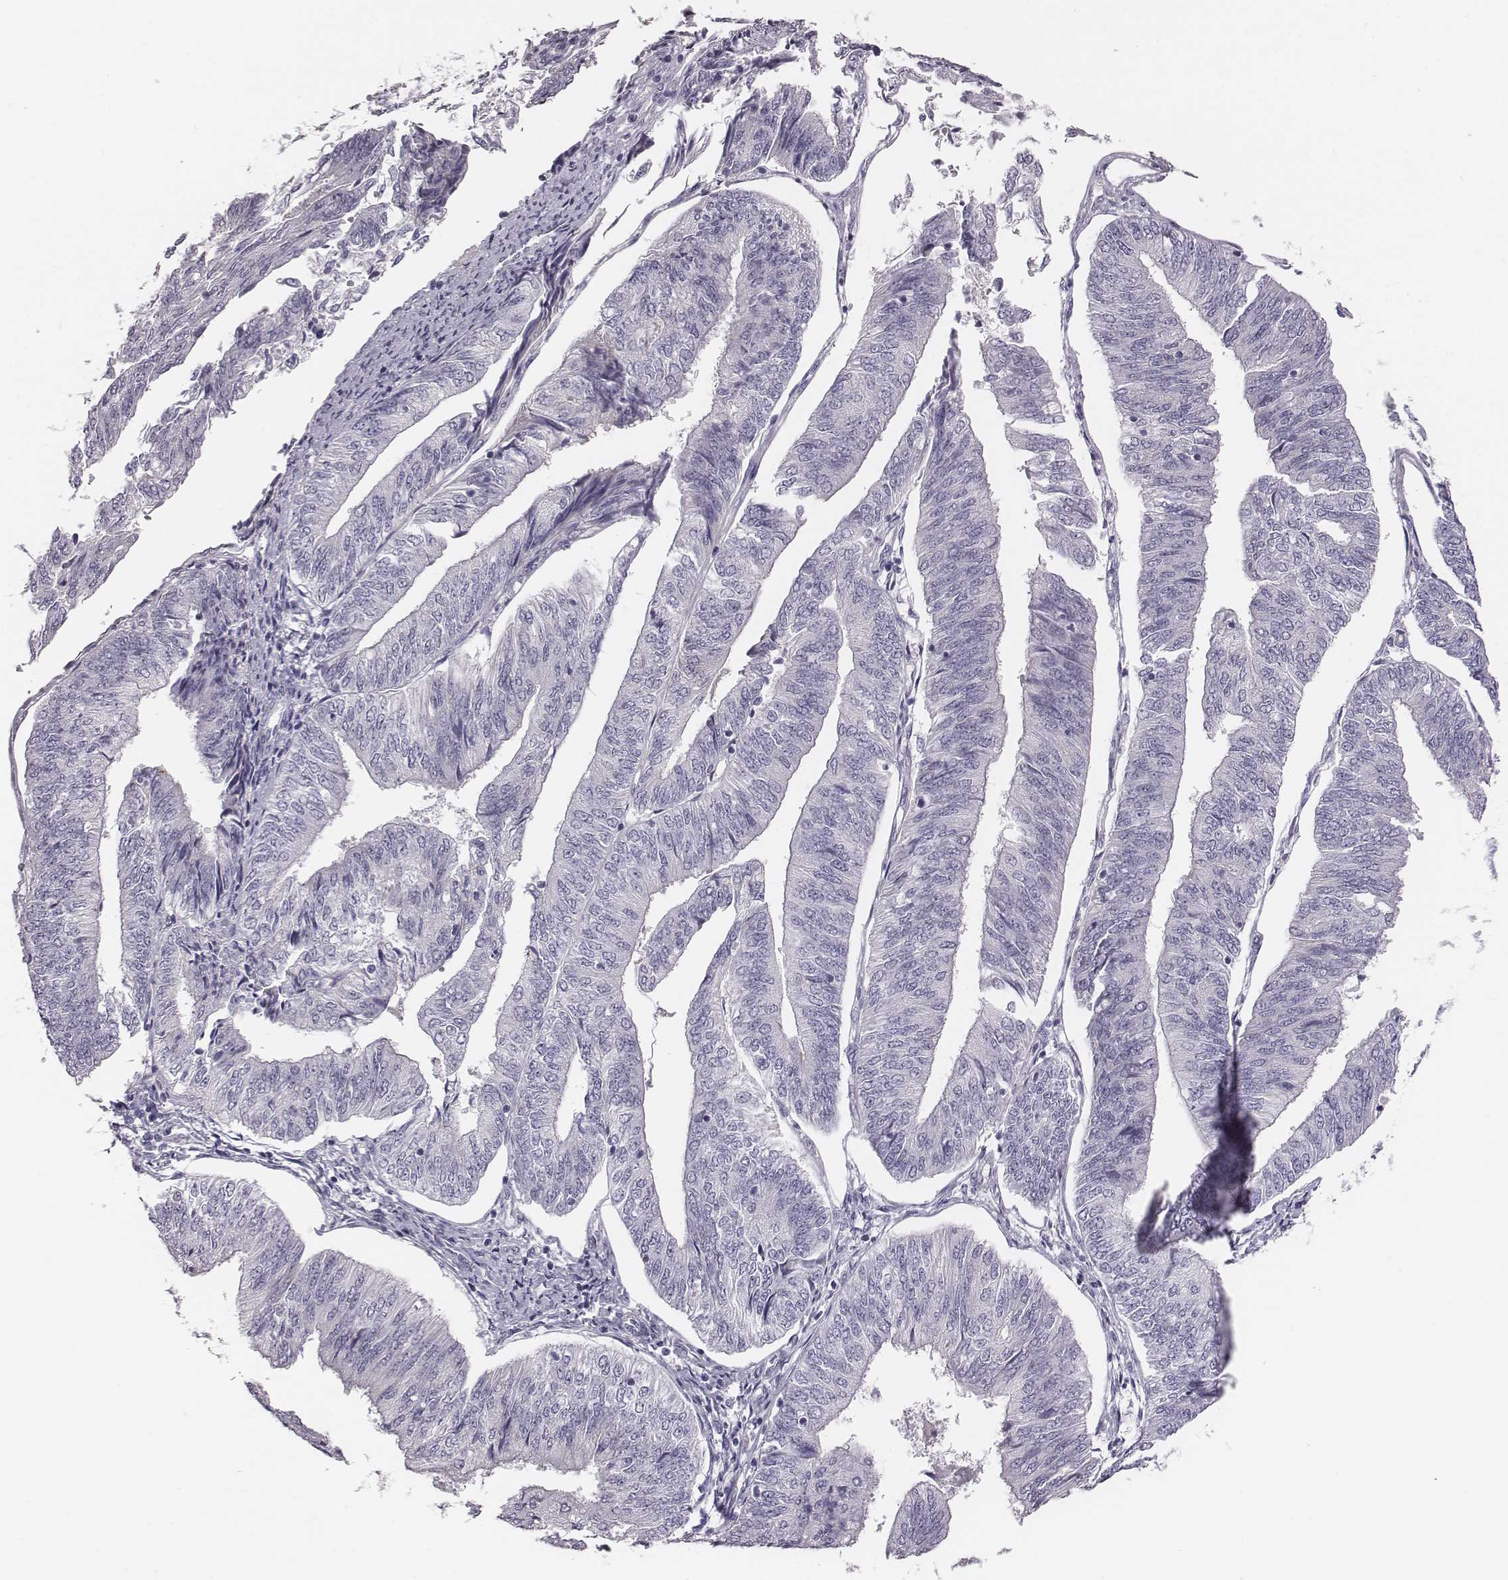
{"staining": {"intensity": "negative", "quantity": "none", "location": "none"}, "tissue": "endometrial cancer", "cell_type": "Tumor cells", "image_type": "cancer", "snomed": [{"axis": "morphology", "description": "Adenocarcinoma, NOS"}, {"axis": "topography", "description": "Endometrium"}], "caption": "Immunohistochemistry (IHC) of endometrial cancer (adenocarcinoma) demonstrates no staining in tumor cells.", "gene": "CACNG4", "patient": {"sex": "female", "age": 58}}